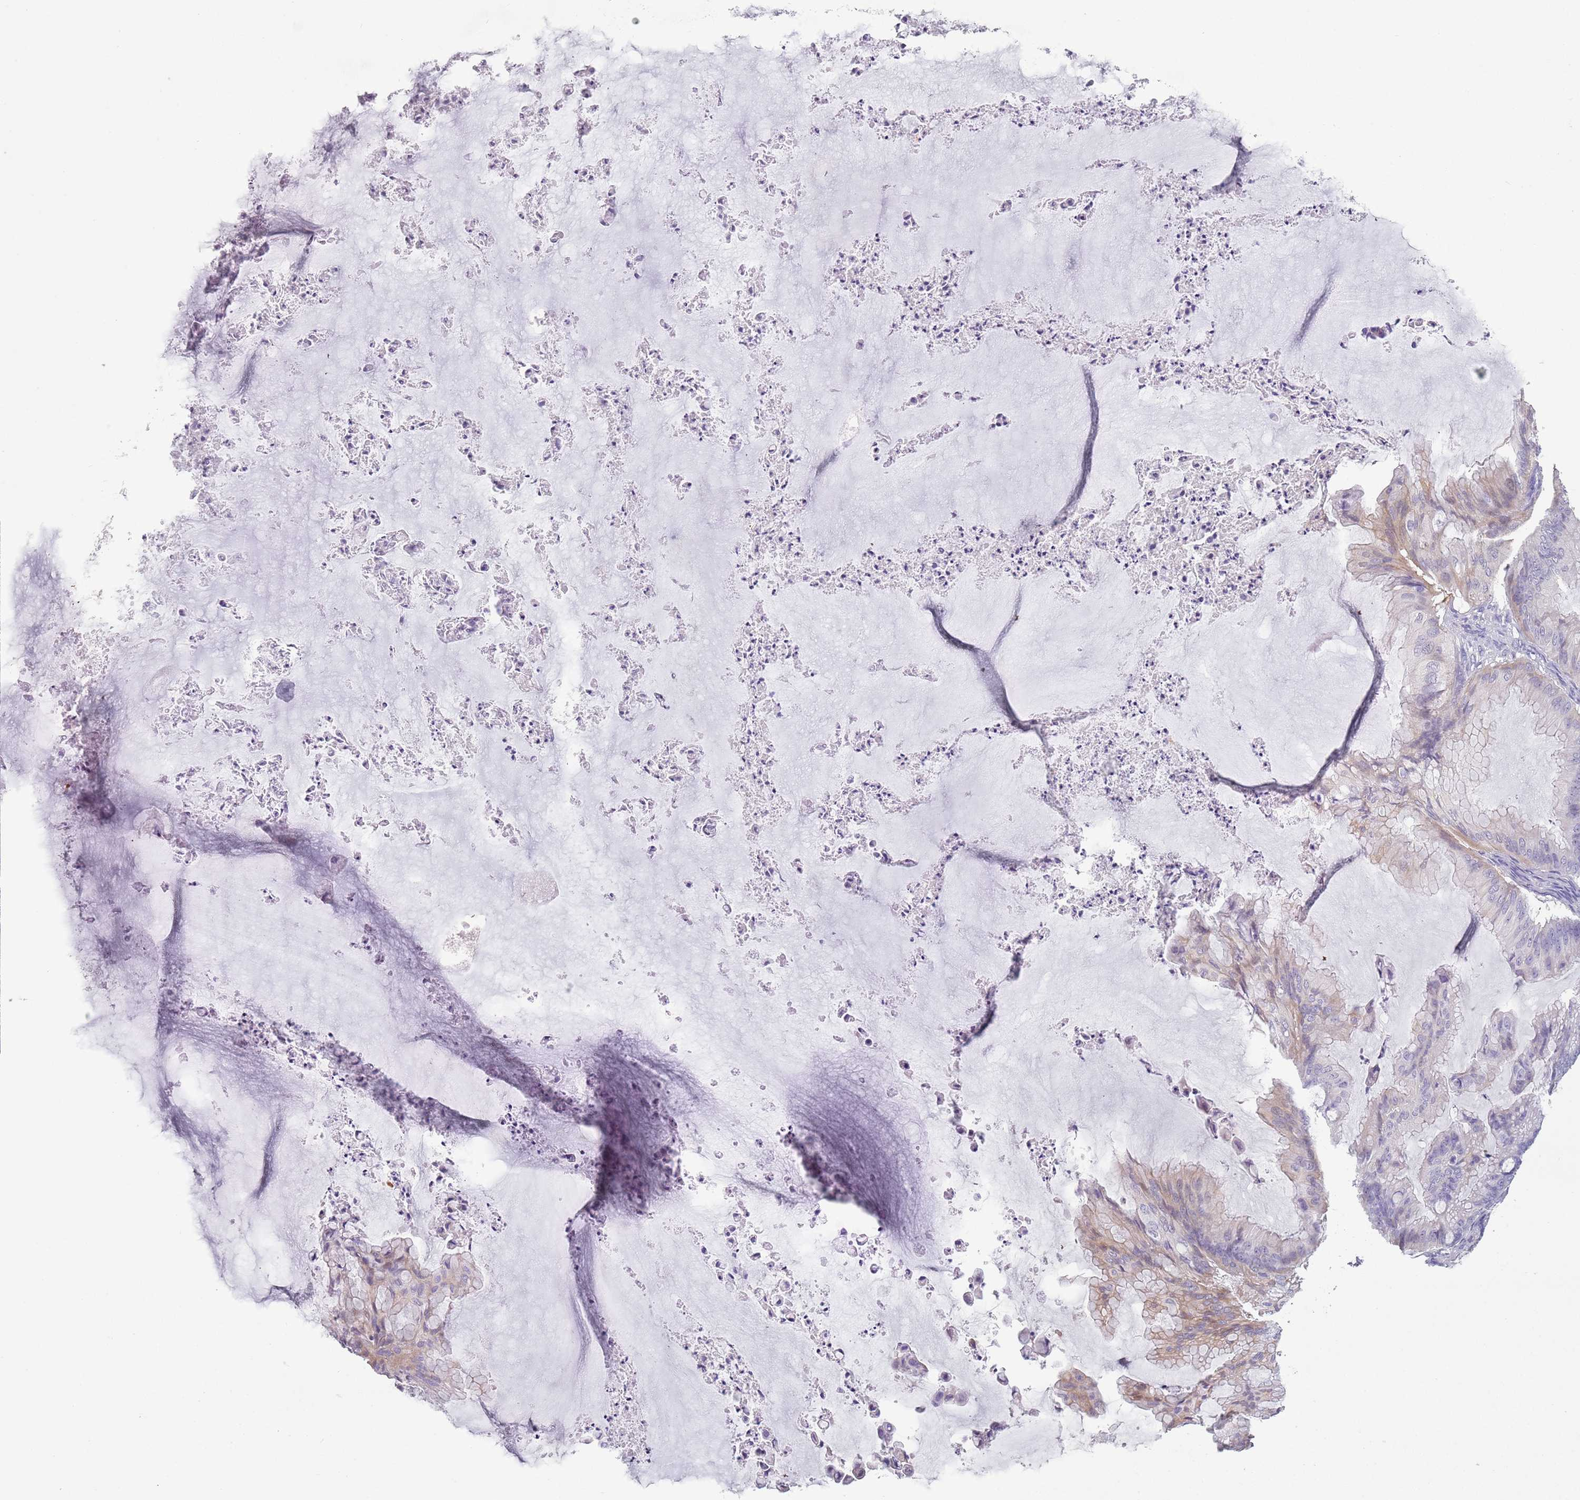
{"staining": {"intensity": "weak", "quantity": "<25%", "location": "cytoplasmic/membranous"}, "tissue": "ovarian cancer", "cell_type": "Tumor cells", "image_type": "cancer", "snomed": [{"axis": "morphology", "description": "Cystadenocarcinoma, mucinous, NOS"}, {"axis": "topography", "description": "Ovary"}], "caption": "This is an immunohistochemistry (IHC) histopathology image of ovarian cancer. There is no staining in tumor cells.", "gene": "CELF6", "patient": {"sex": "female", "age": 71}}